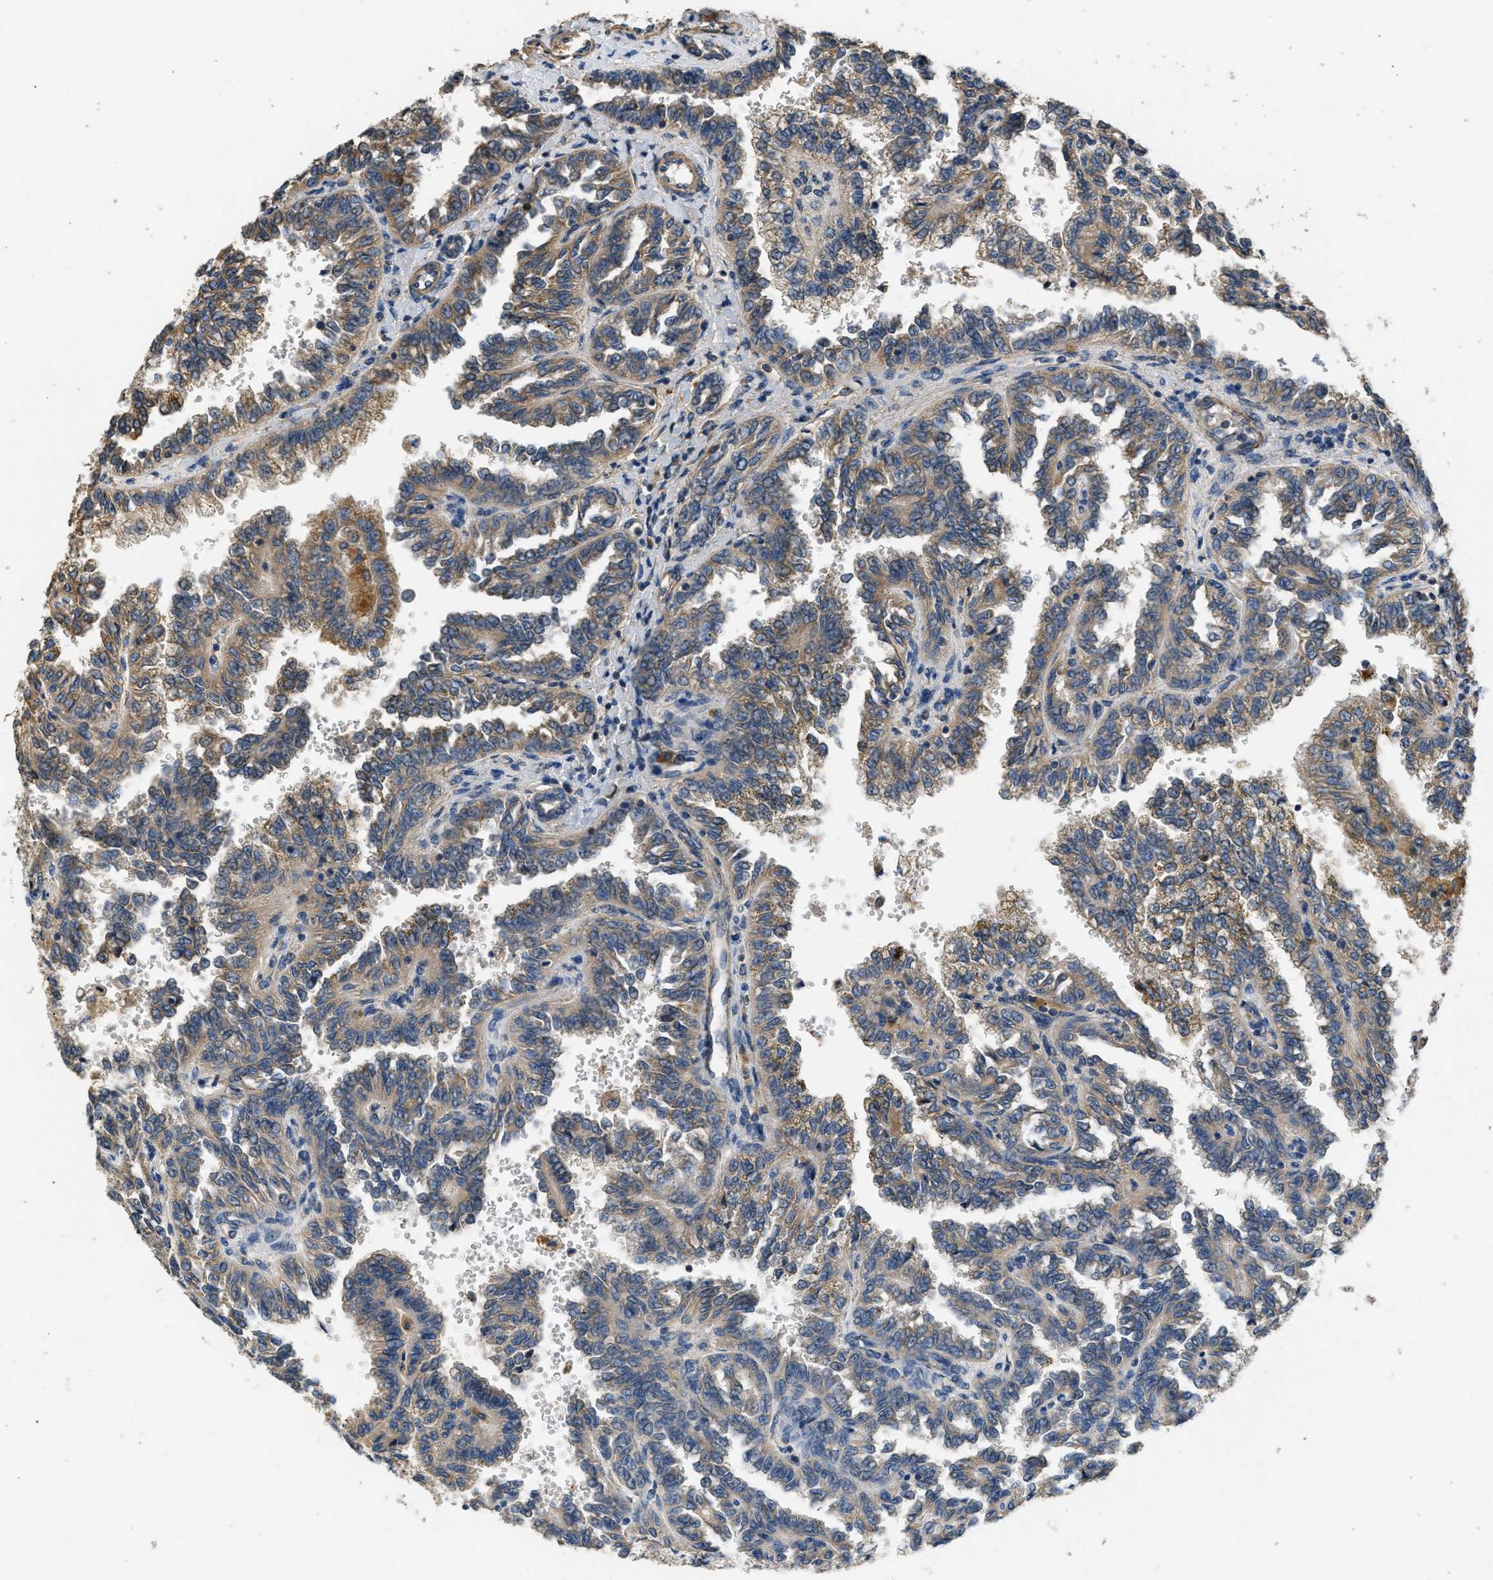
{"staining": {"intensity": "moderate", "quantity": ">75%", "location": "cytoplasmic/membranous"}, "tissue": "renal cancer", "cell_type": "Tumor cells", "image_type": "cancer", "snomed": [{"axis": "morphology", "description": "Inflammation, NOS"}, {"axis": "morphology", "description": "Adenocarcinoma, NOS"}, {"axis": "topography", "description": "Kidney"}], "caption": "Immunohistochemical staining of renal cancer shows medium levels of moderate cytoplasmic/membranous protein positivity in approximately >75% of tumor cells.", "gene": "THBS2", "patient": {"sex": "male", "age": 68}}